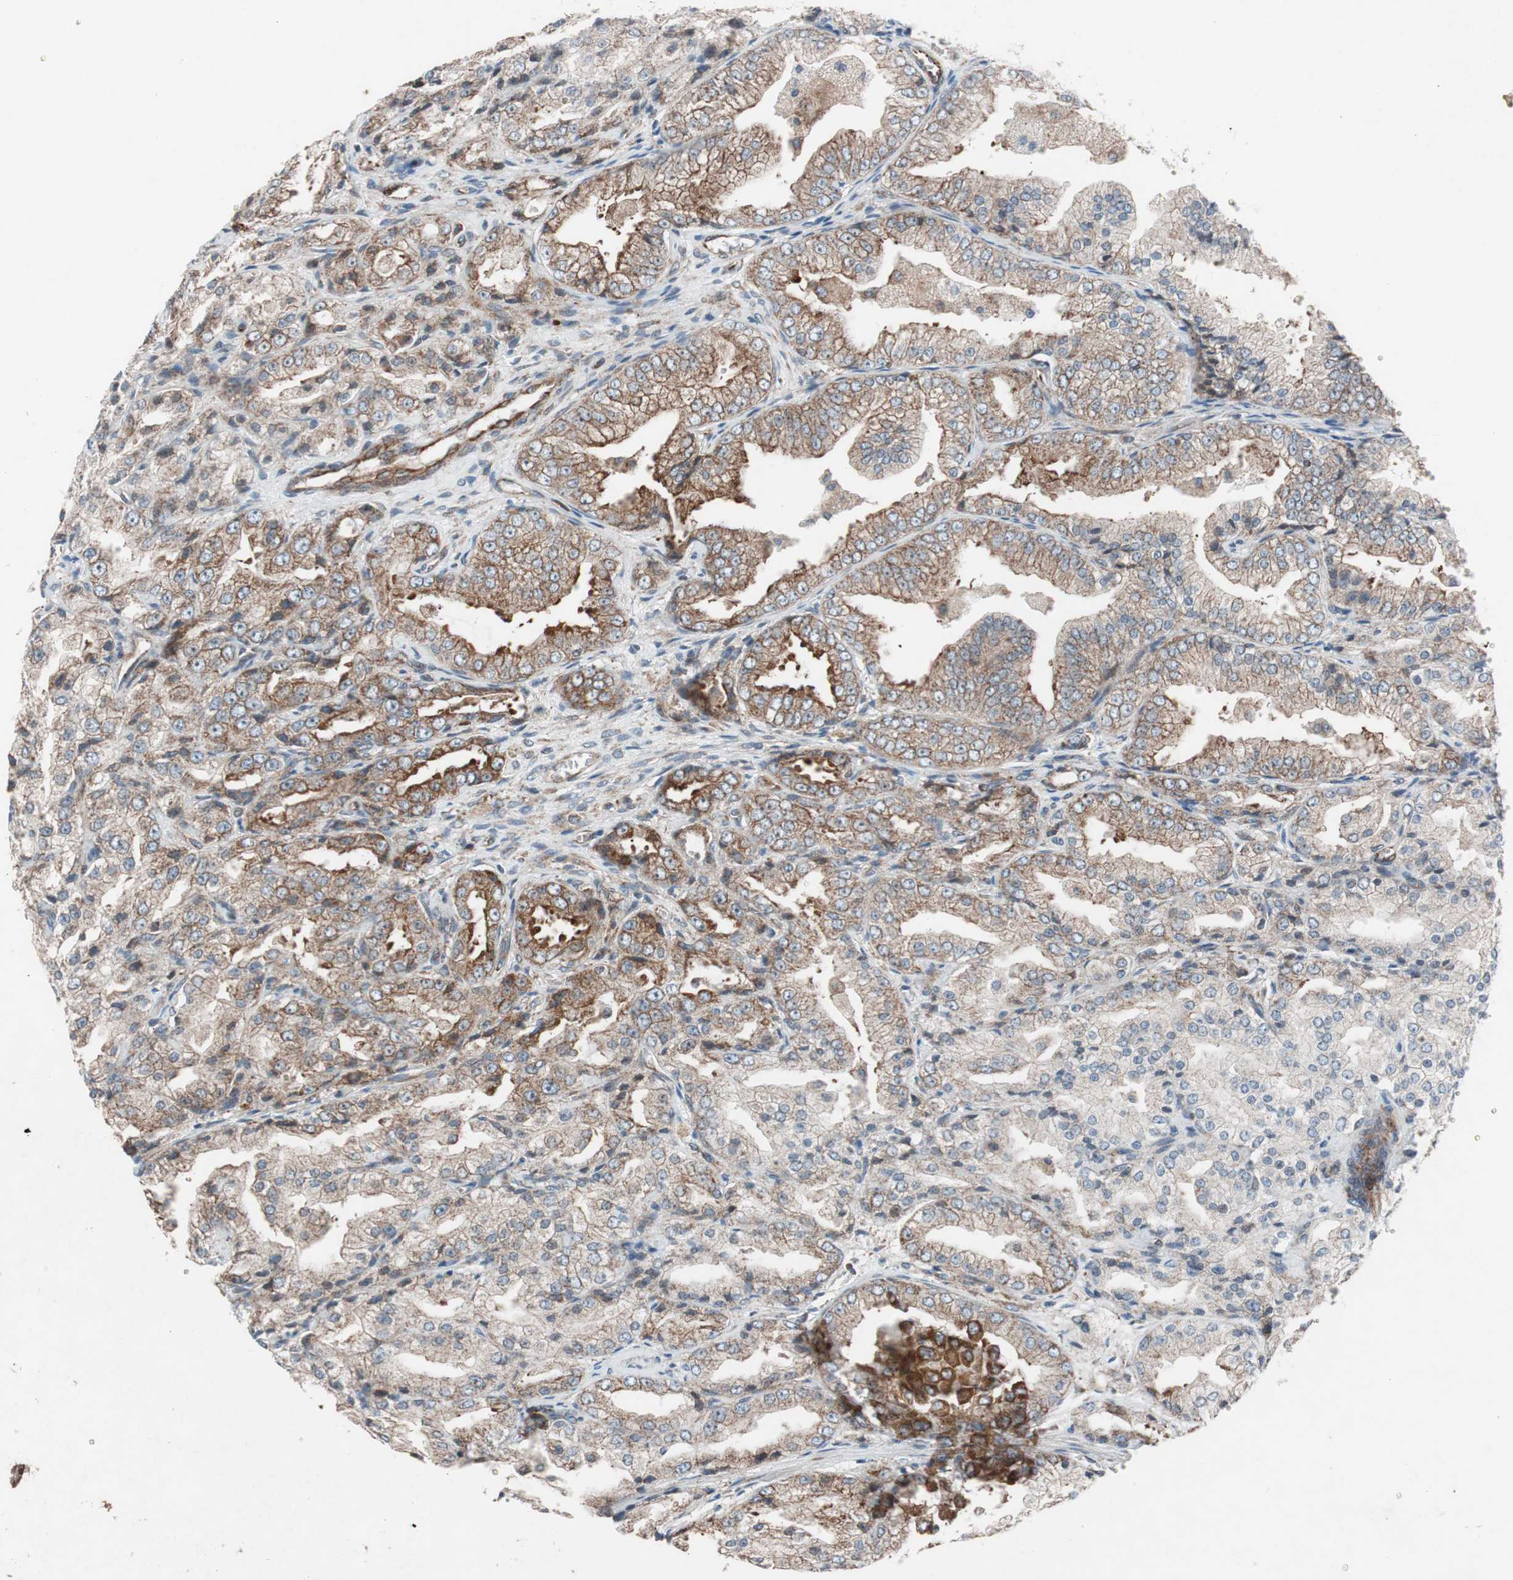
{"staining": {"intensity": "moderate", "quantity": ">75%", "location": "cytoplasmic/membranous"}, "tissue": "prostate cancer", "cell_type": "Tumor cells", "image_type": "cancer", "snomed": [{"axis": "morphology", "description": "Adenocarcinoma, High grade"}, {"axis": "topography", "description": "Prostate"}], "caption": "Immunohistochemistry staining of prostate cancer, which exhibits medium levels of moderate cytoplasmic/membranous expression in approximately >75% of tumor cells indicating moderate cytoplasmic/membranous protein positivity. The staining was performed using DAB (brown) for protein detection and nuclei were counterstained in hematoxylin (blue).", "gene": "CCL14", "patient": {"sex": "male", "age": 61}}